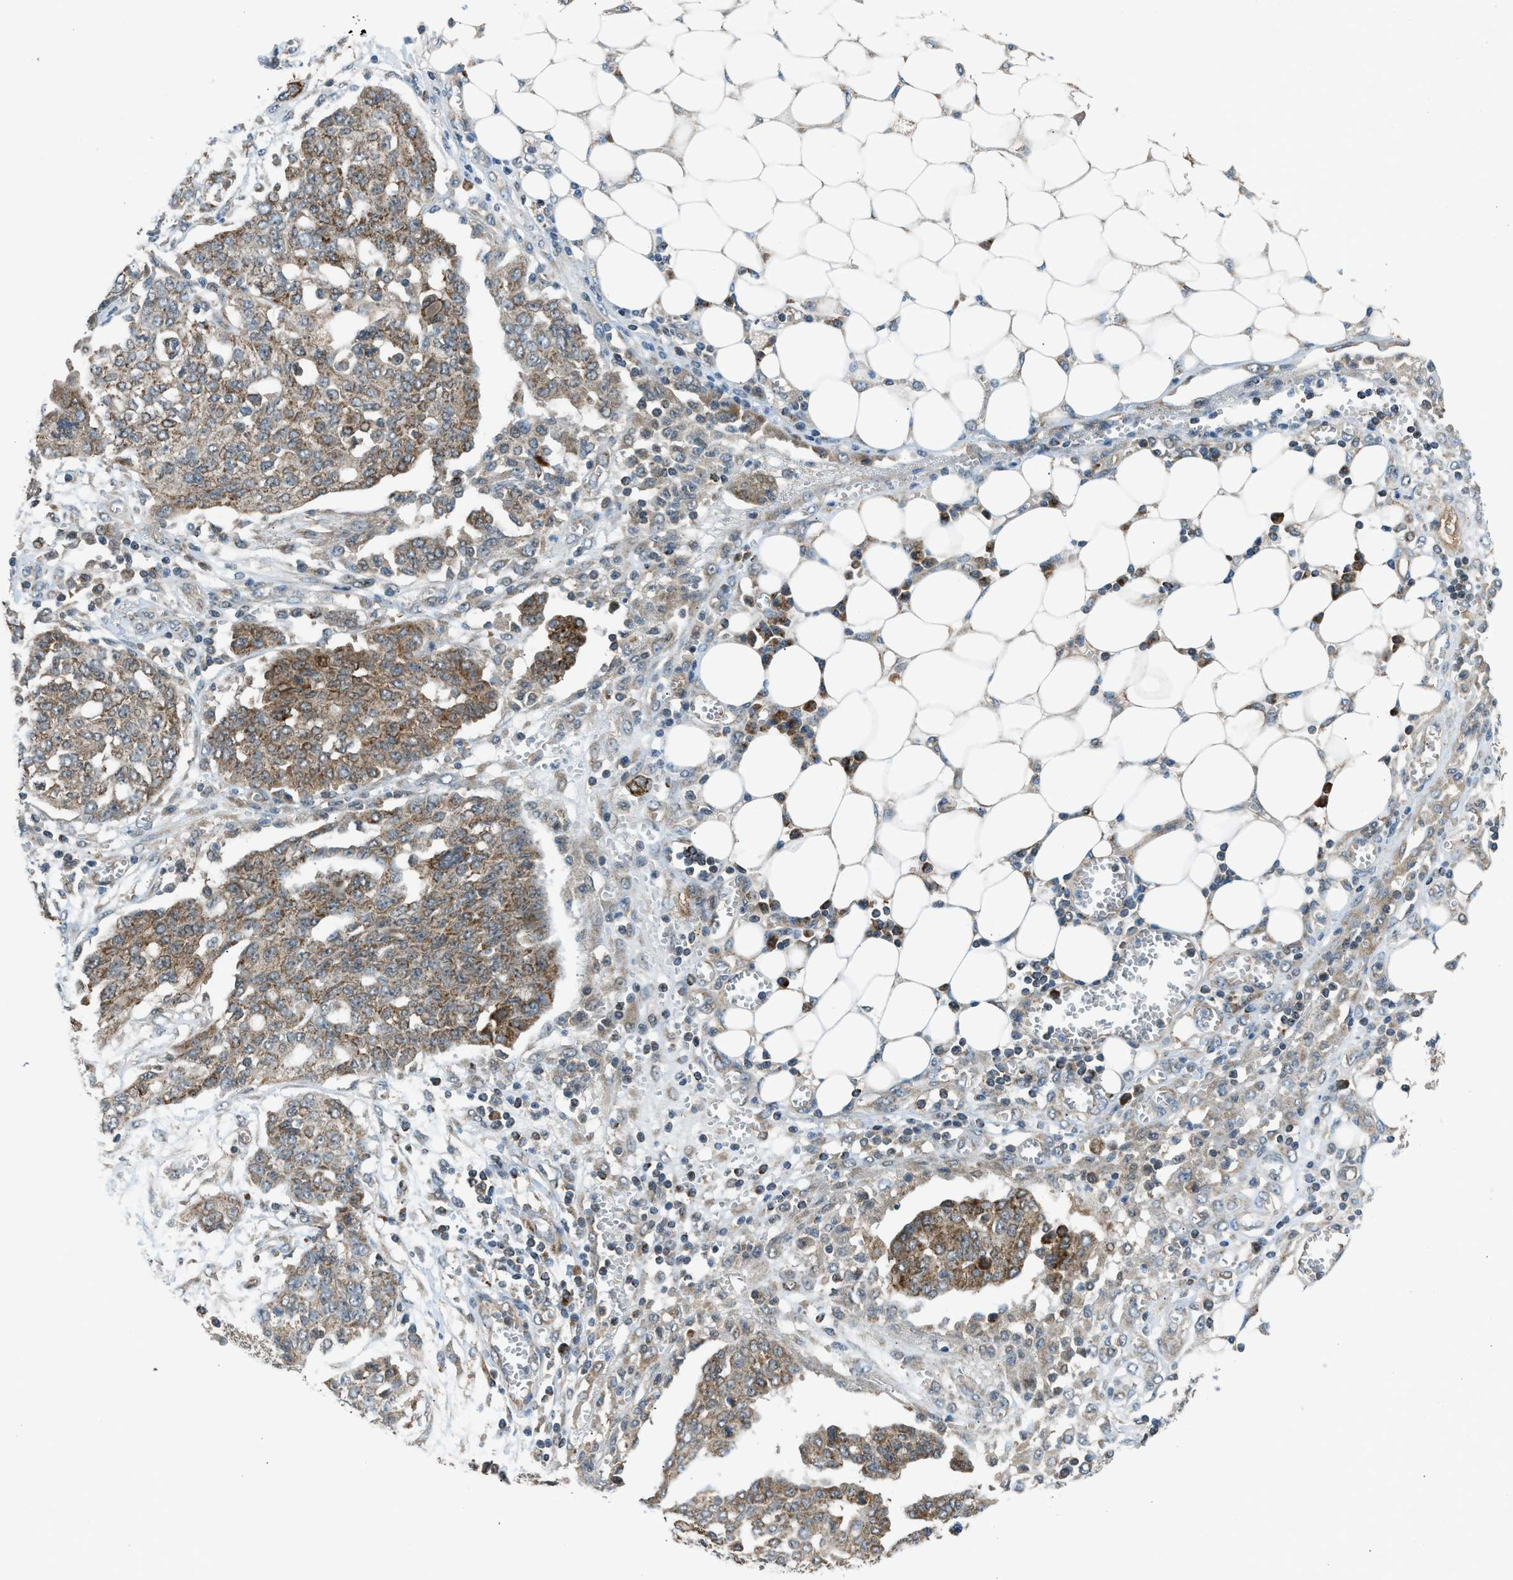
{"staining": {"intensity": "moderate", "quantity": ">75%", "location": "cytoplasmic/membranous"}, "tissue": "ovarian cancer", "cell_type": "Tumor cells", "image_type": "cancer", "snomed": [{"axis": "morphology", "description": "Cystadenocarcinoma, serous, NOS"}, {"axis": "topography", "description": "Soft tissue"}, {"axis": "topography", "description": "Ovary"}], "caption": "Ovarian cancer tissue shows moderate cytoplasmic/membranous staining in approximately >75% of tumor cells, visualized by immunohistochemistry.", "gene": "SESN2", "patient": {"sex": "female", "age": 57}}